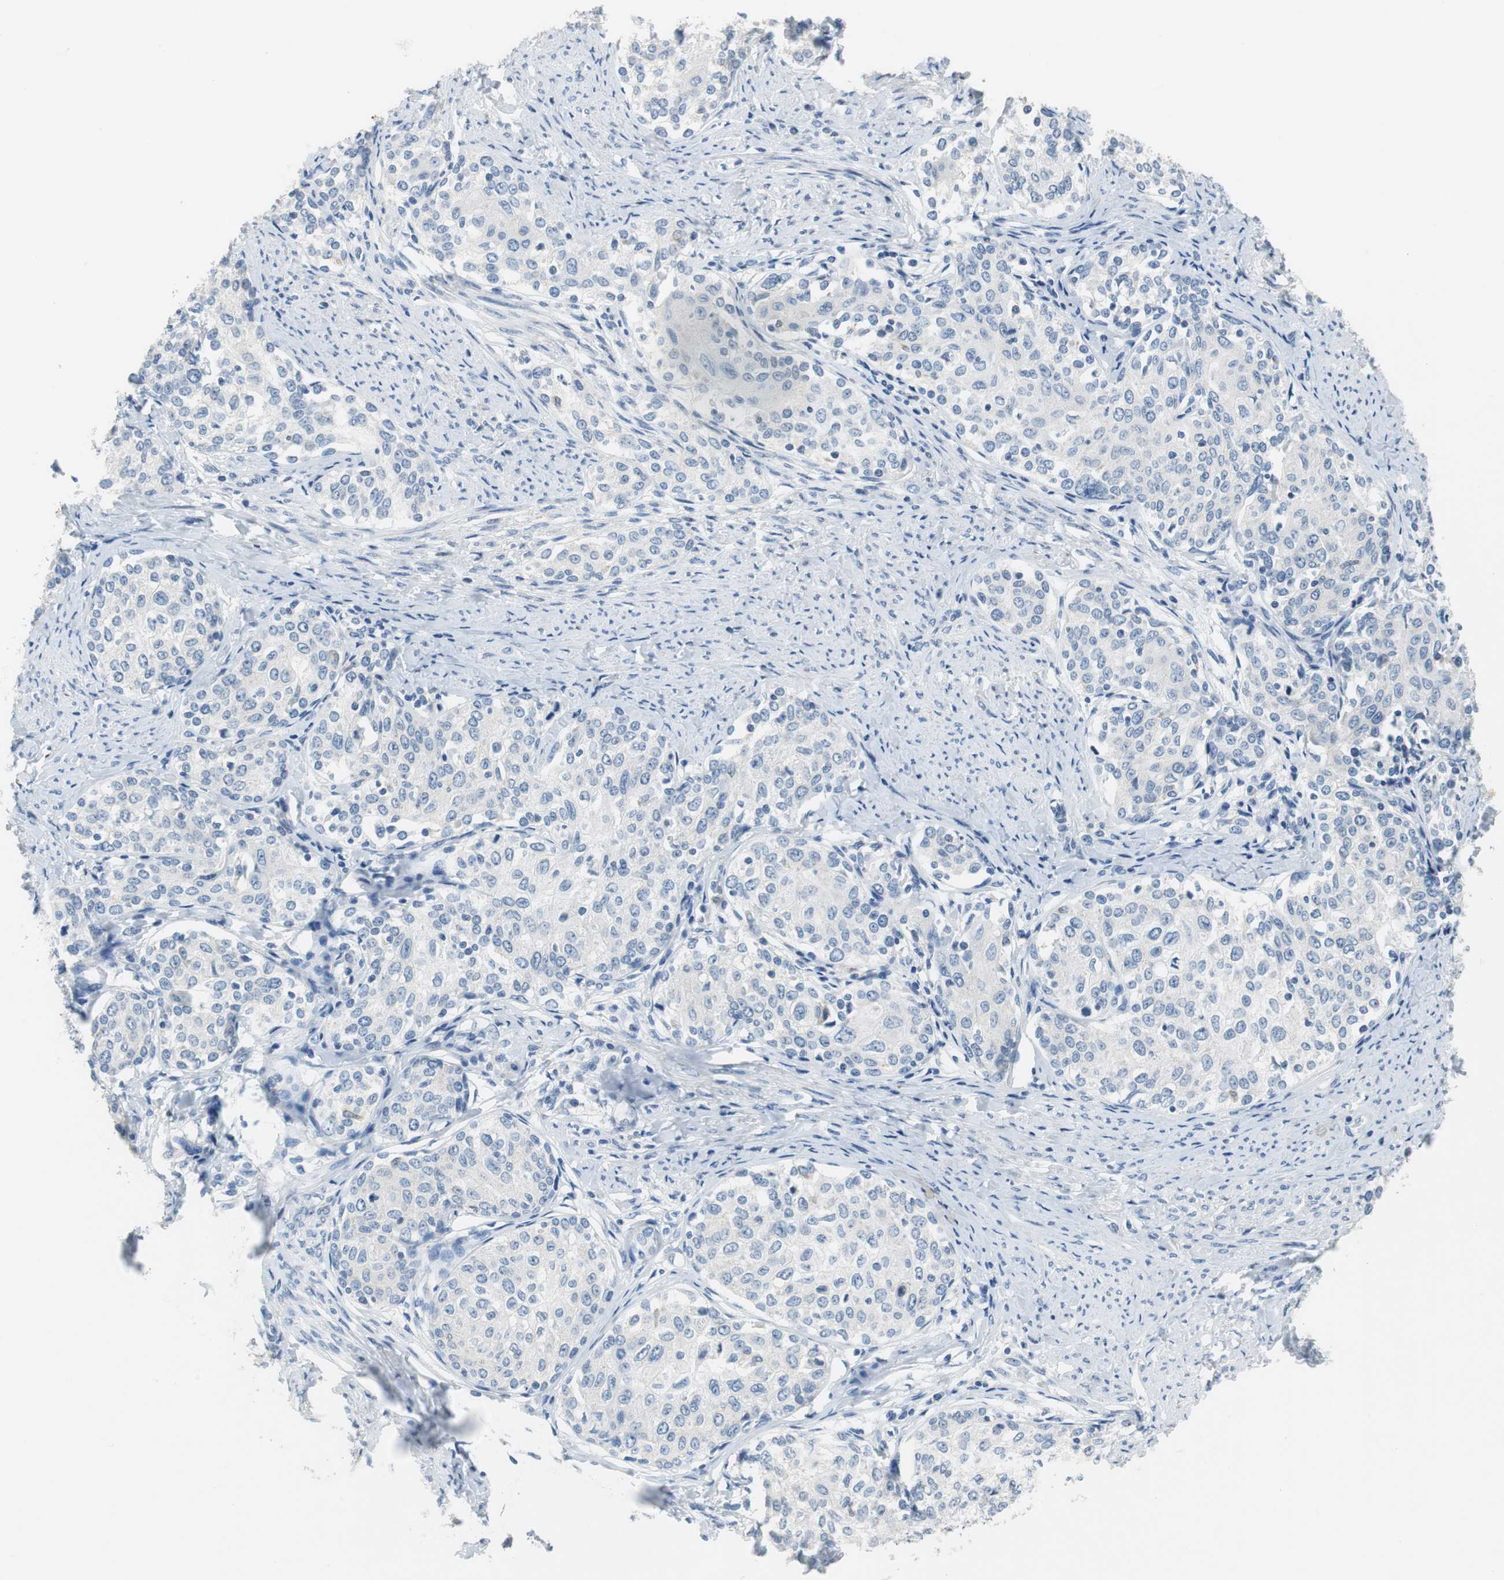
{"staining": {"intensity": "negative", "quantity": "none", "location": "none"}, "tissue": "cervical cancer", "cell_type": "Tumor cells", "image_type": "cancer", "snomed": [{"axis": "morphology", "description": "Squamous cell carcinoma, NOS"}, {"axis": "morphology", "description": "Adenocarcinoma, NOS"}, {"axis": "topography", "description": "Cervix"}], "caption": "The immunohistochemistry (IHC) histopathology image has no significant expression in tumor cells of cervical adenocarcinoma tissue.", "gene": "TEX264", "patient": {"sex": "female", "age": 52}}